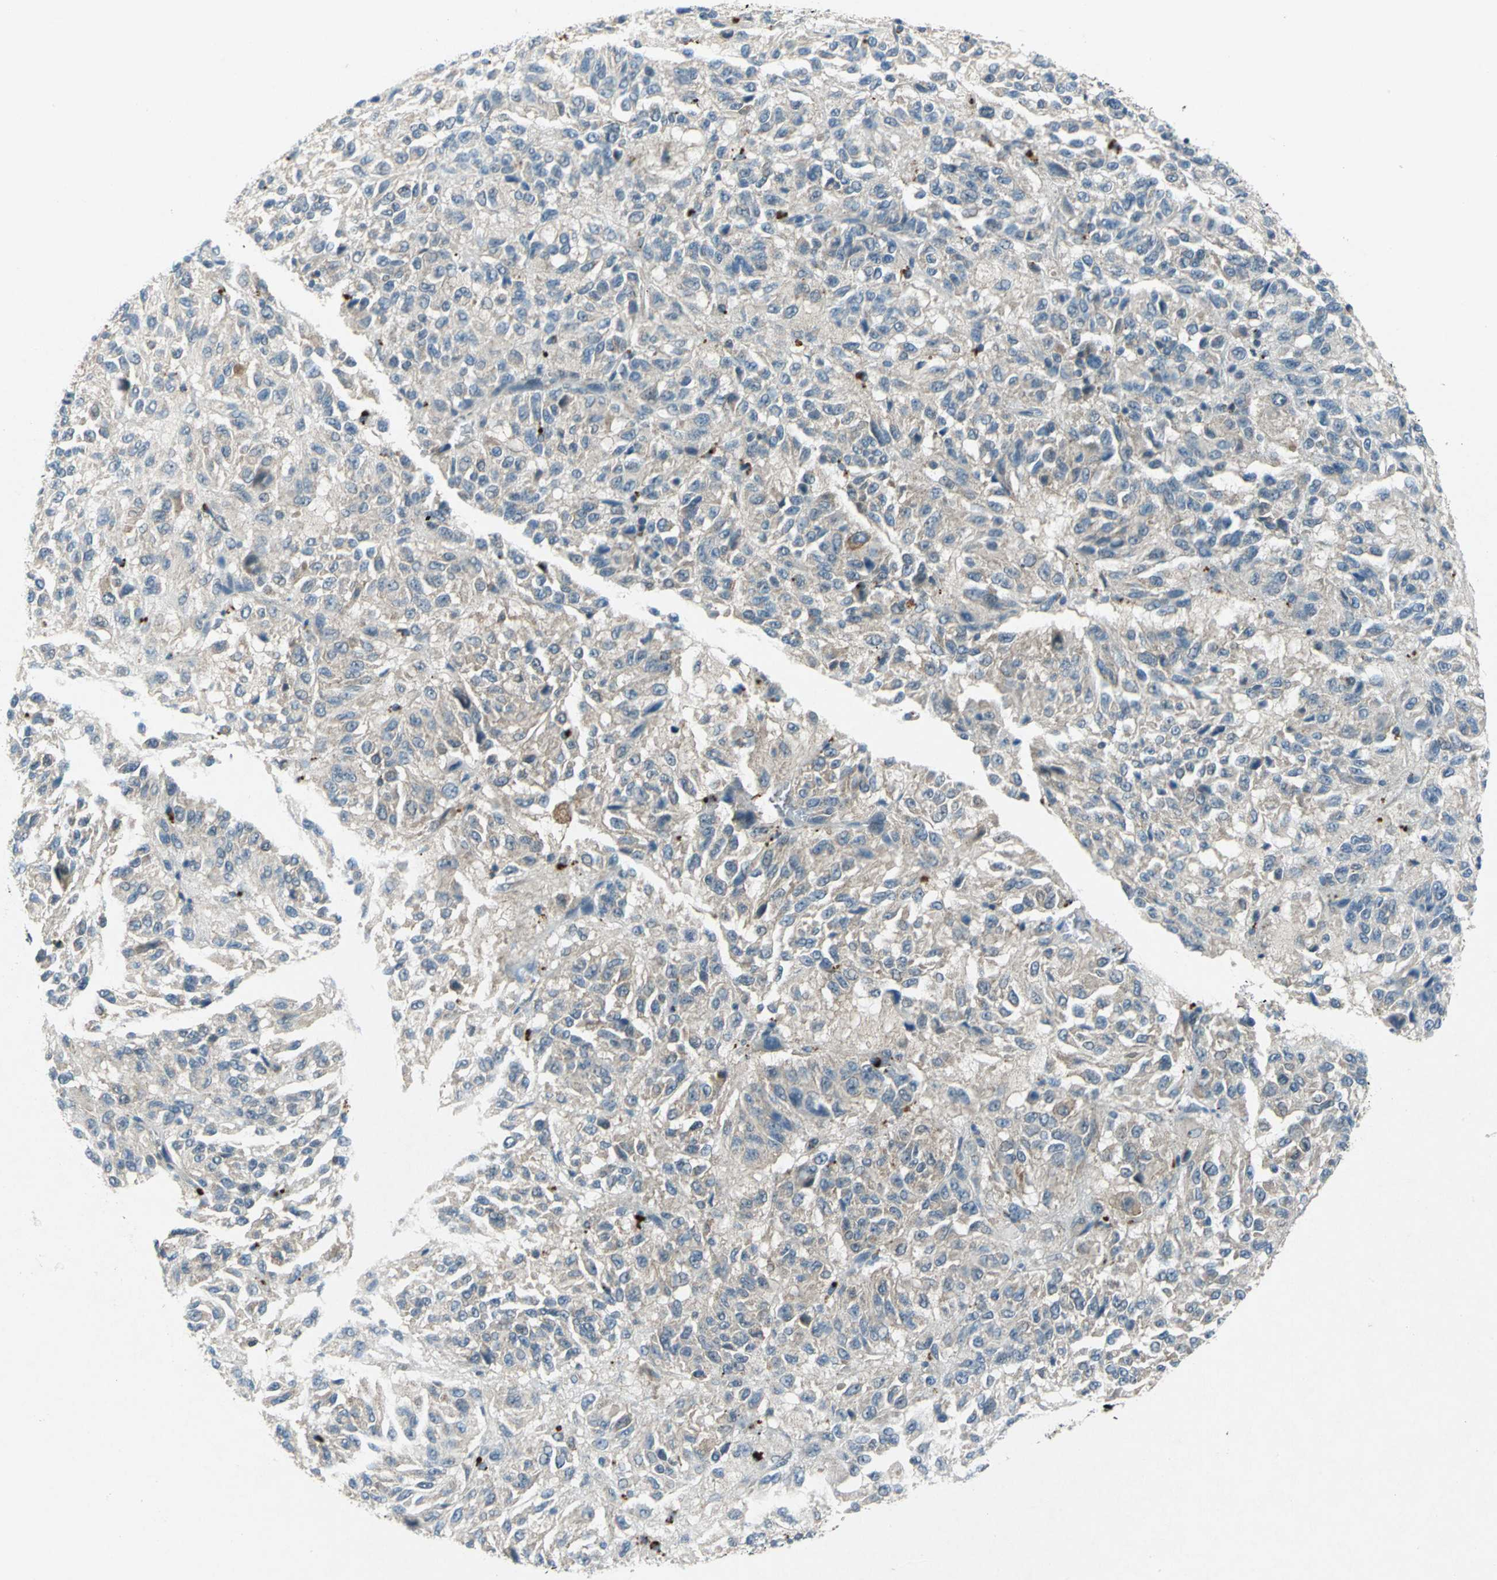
{"staining": {"intensity": "weak", "quantity": "<25%", "location": "cytoplasmic/membranous"}, "tissue": "melanoma", "cell_type": "Tumor cells", "image_type": "cancer", "snomed": [{"axis": "morphology", "description": "Malignant melanoma, Metastatic site"}, {"axis": "topography", "description": "Lung"}], "caption": "This is an IHC image of malignant melanoma (metastatic site). There is no expression in tumor cells.", "gene": "PIN1", "patient": {"sex": "male", "age": 64}}